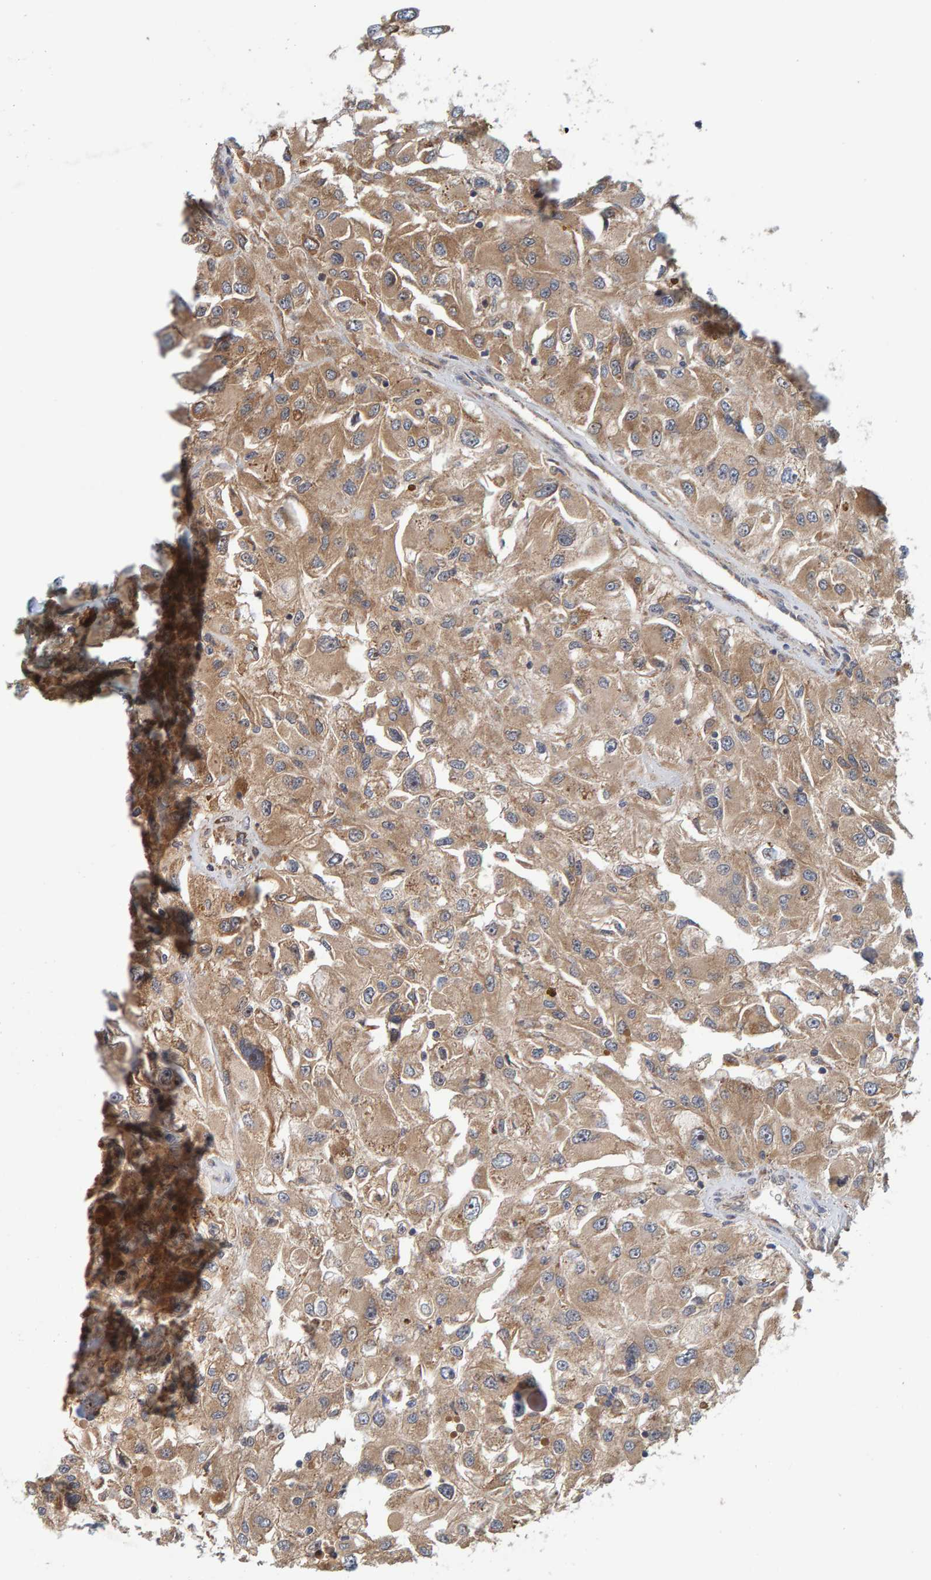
{"staining": {"intensity": "moderate", "quantity": ">75%", "location": "cytoplasmic/membranous"}, "tissue": "renal cancer", "cell_type": "Tumor cells", "image_type": "cancer", "snomed": [{"axis": "morphology", "description": "Adenocarcinoma, NOS"}, {"axis": "topography", "description": "Kidney"}], "caption": "The histopathology image reveals immunohistochemical staining of renal adenocarcinoma. There is moderate cytoplasmic/membranous expression is identified in approximately >75% of tumor cells.", "gene": "BAIAP2", "patient": {"sex": "female", "age": 52}}